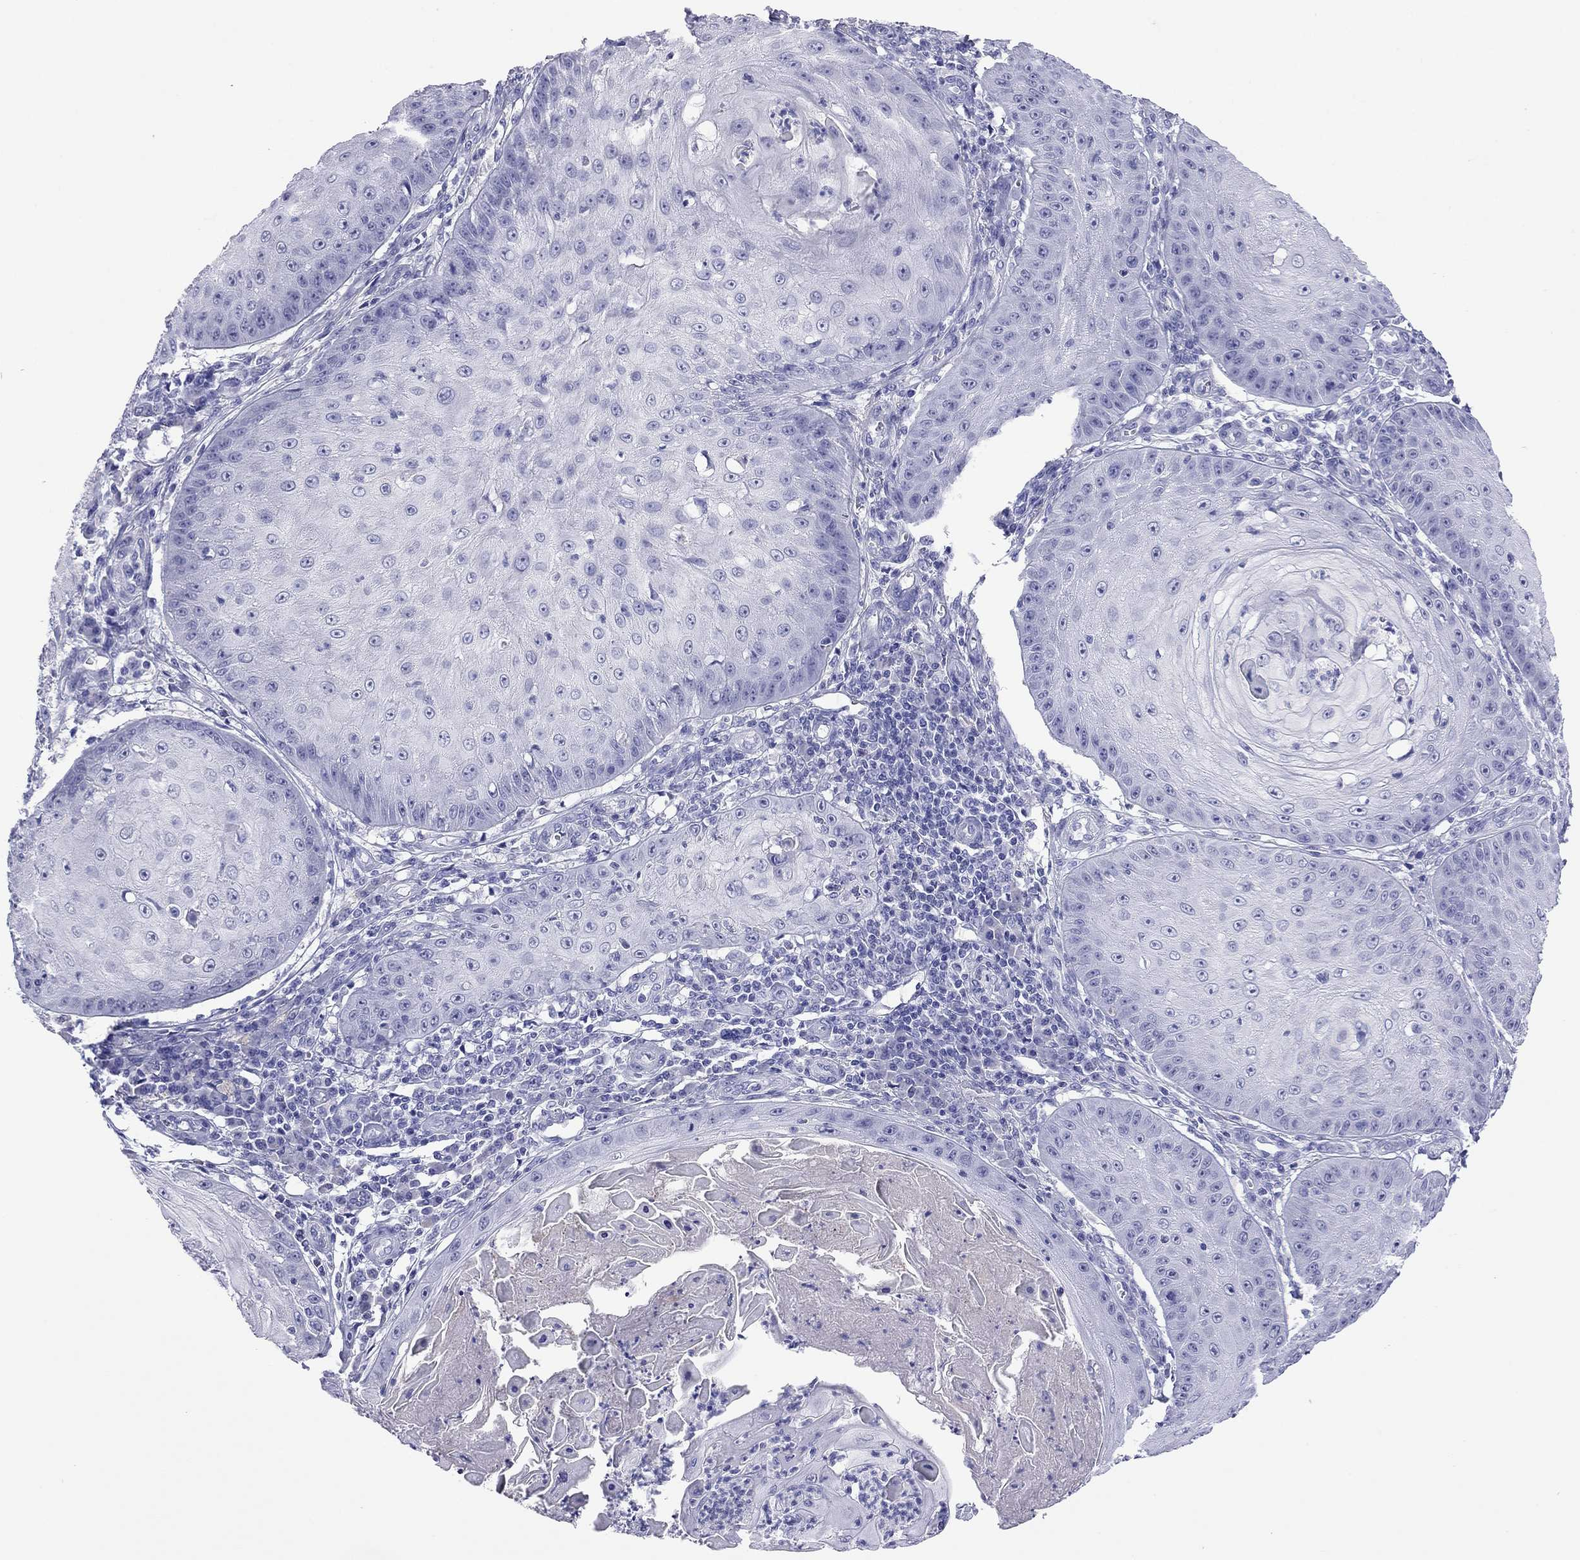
{"staining": {"intensity": "negative", "quantity": "none", "location": "none"}, "tissue": "skin cancer", "cell_type": "Tumor cells", "image_type": "cancer", "snomed": [{"axis": "morphology", "description": "Squamous cell carcinoma, NOS"}, {"axis": "topography", "description": "Skin"}], "caption": "Tumor cells are negative for brown protein staining in skin cancer (squamous cell carcinoma).", "gene": "ODF4", "patient": {"sex": "male", "age": 70}}